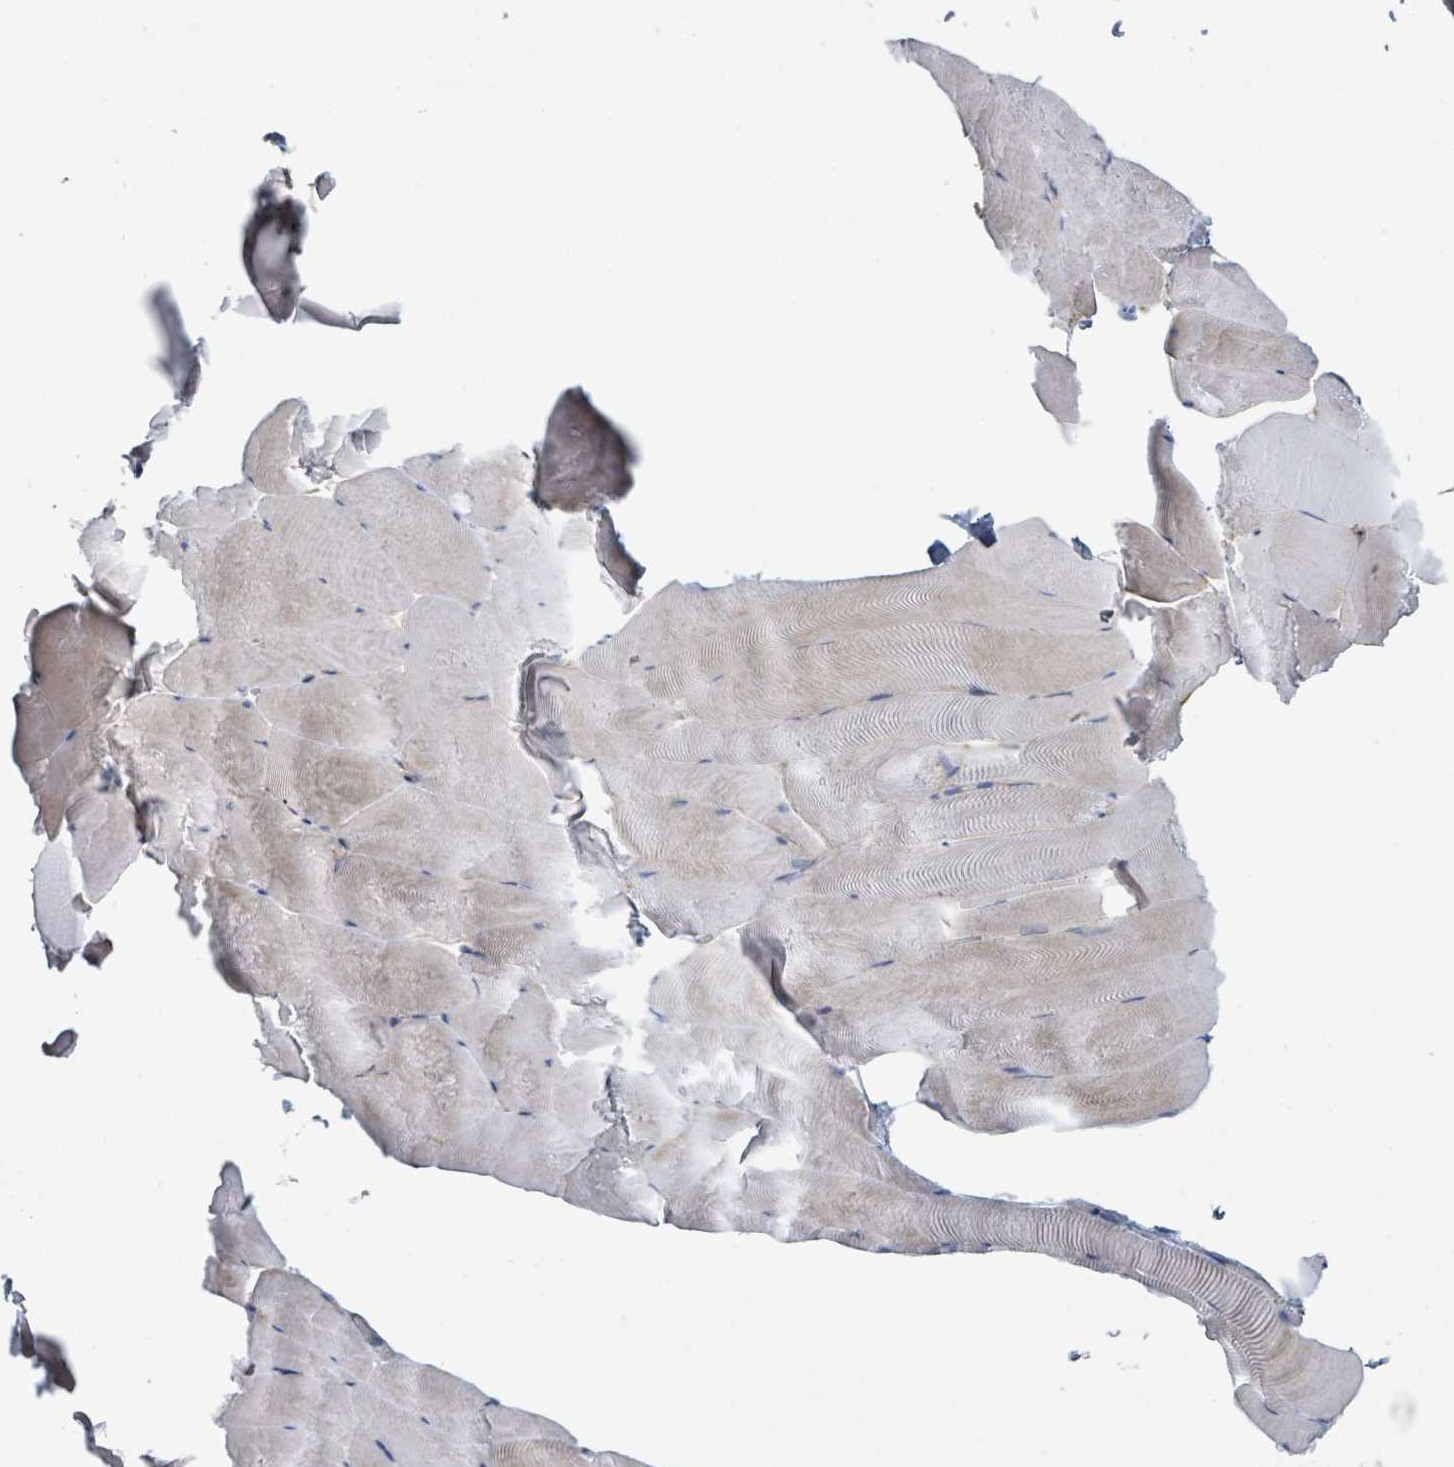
{"staining": {"intensity": "weak", "quantity": "<25%", "location": "cytoplasmic/membranous"}, "tissue": "skeletal muscle", "cell_type": "Myocytes", "image_type": "normal", "snomed": [{"axis": "morphology", "description": "Normal tissue, NOS"}, {"axis": "topography", "description": "Skeletal muscle"}], "caption": "Micrograph shows no significant protein staining in myocytes of unremarkable skeletal muscle. (DAB immunohistochemistry (IHC) with hematoxylin counter stain).", "gene": "ANKRD55", "patient": {"sex": "female", "age": 64}}